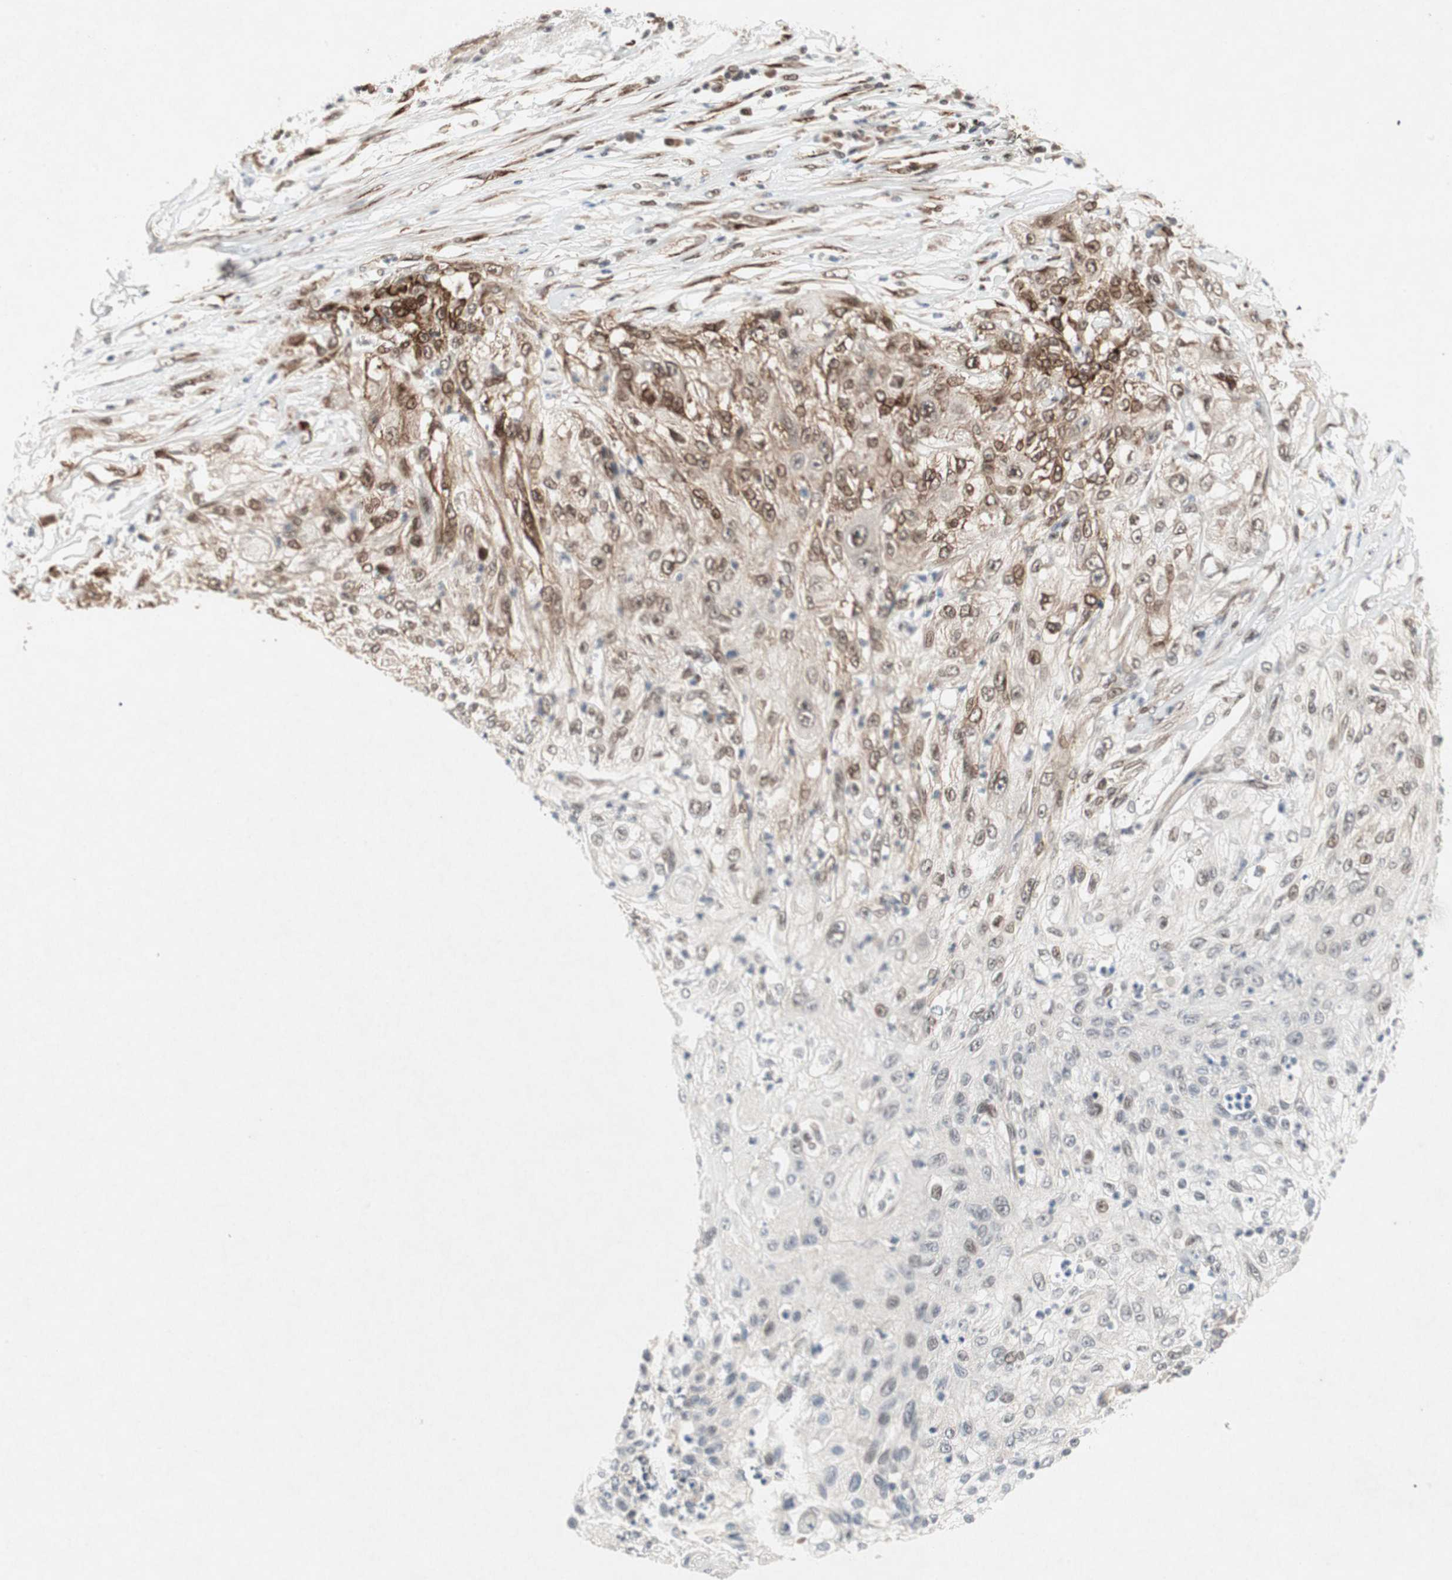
{"staining": {"intensity": "moderate", "quantity": "<25%", "location": "cytoplasmic/membranous,nuclear"}, "tissue": "lung cancer", "cell_type": "Tumor cells", "image_type": "cancer", "snomed": [{"axis": "morphology", "description": "Inflammation, NOS"}, {"axis": "morphology", "description": "Squamous cell carcinoma, NOS"}, {"axis": "topography", "description": "Lymph node"}, {"axis": "topography", "description": "Soft tissue"}, {"axis": "topography", "description": "Lung"}], "caption": "An immunohistochemistry (IHC) histopathology image of tumor tissue is shown. Protein staining in brown labels moderate cytoplasmic/membranous and nuclear positivity in lung cancer within tumor cells.", "gene": "TCF12", "patient": {"sex": "male", "age": 66}}